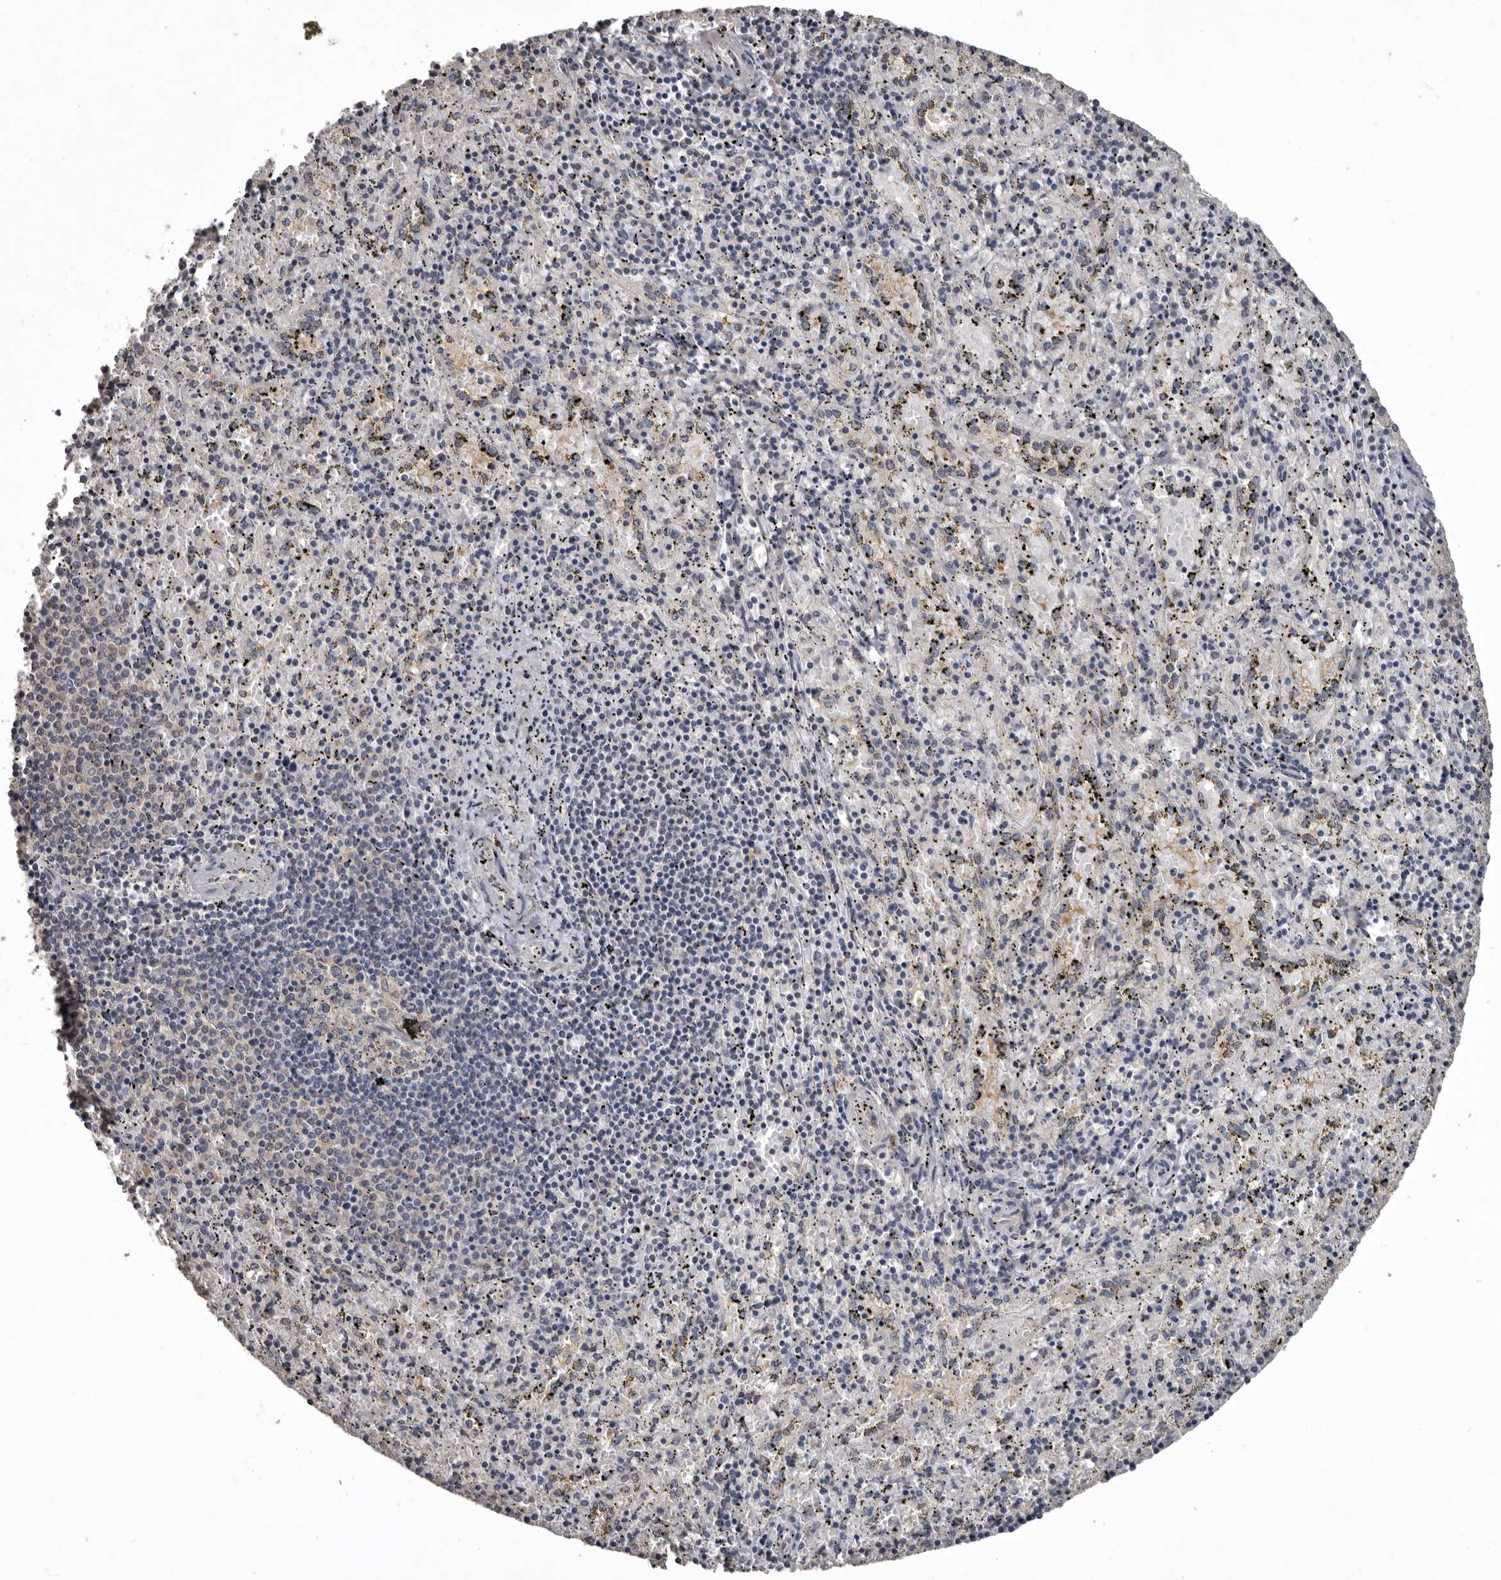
{"staining": {"intensity": "negative", "quantity": "none", "location": "none"}, "tissue": "spleen", "cell_type": "Cells in red pulp", "image_type": "normal", "snomed": [{"axis": "morphology", "description": "Normal tissue, NOS"}, {"axis": "topography", "description": "Spleen"}], "caption": "This is an IHC photomicrograph of benign spleen. There is no expression in cells in red pulp.", "gene": "DARS1", "patient": {"sex": "male", "age": 11}}